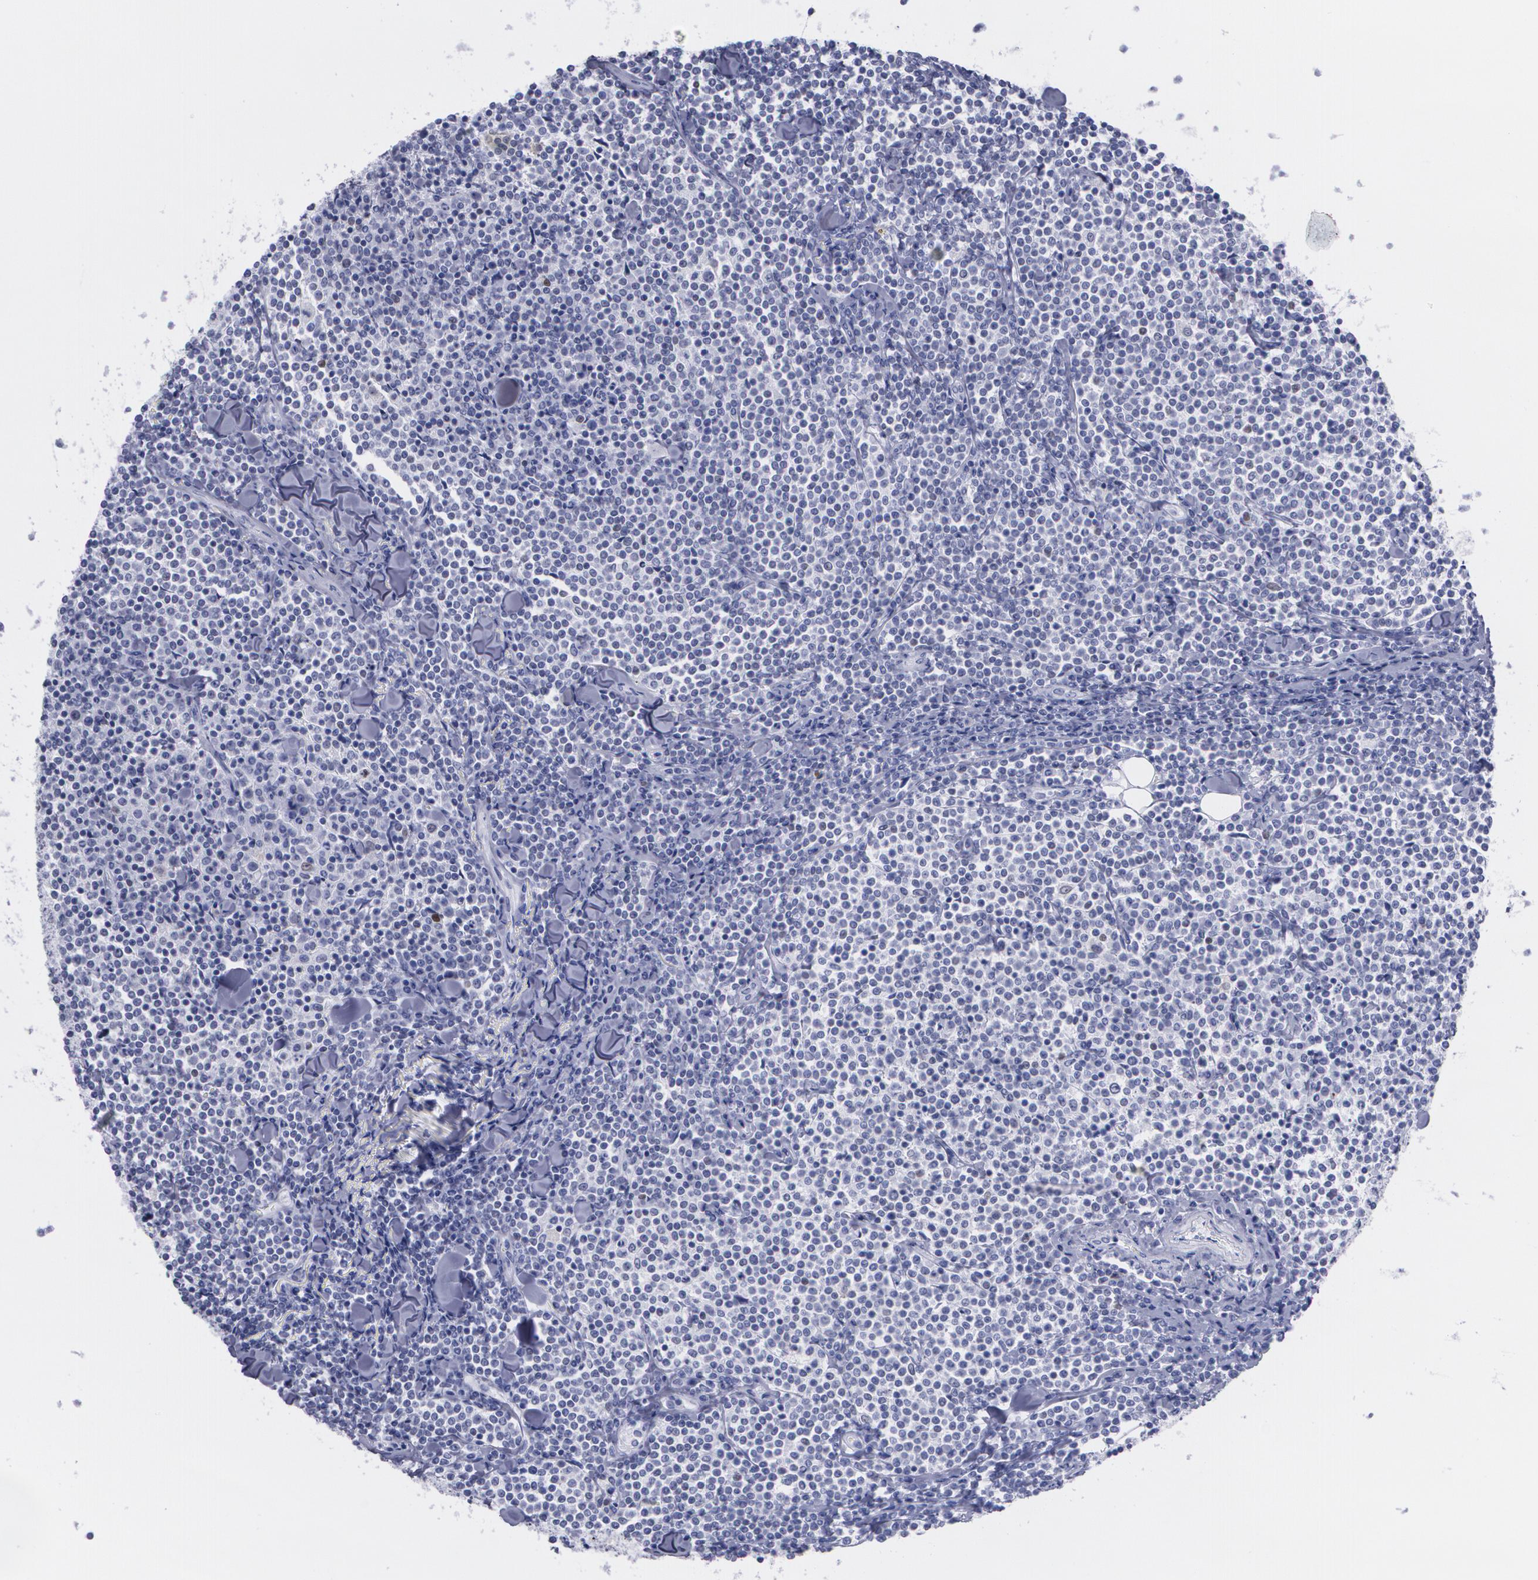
{"staining": {"intensity": "negative", "quantity": "none", "location": "none"}, "tissue": "lymphoma", "cell_type": "Tumor cells", "image_type": "cancer", "snomed": [{"axis": "morphology", "description": "Malignant lymphoma, non-Hodgkin's type, Low grade"}, {"axis": "topography", "description": "Soft tissue"}], "caption": "Tumor cells are negative for brown protein staining in low-grade malignant lymphoma, non-Hodgkin's type. The staining is performed using DAB brown chromogen with nuclei counter-stained in using hematoxylin.", "gene": "TP53", "patient": {"sex": "male", "age": 92}}